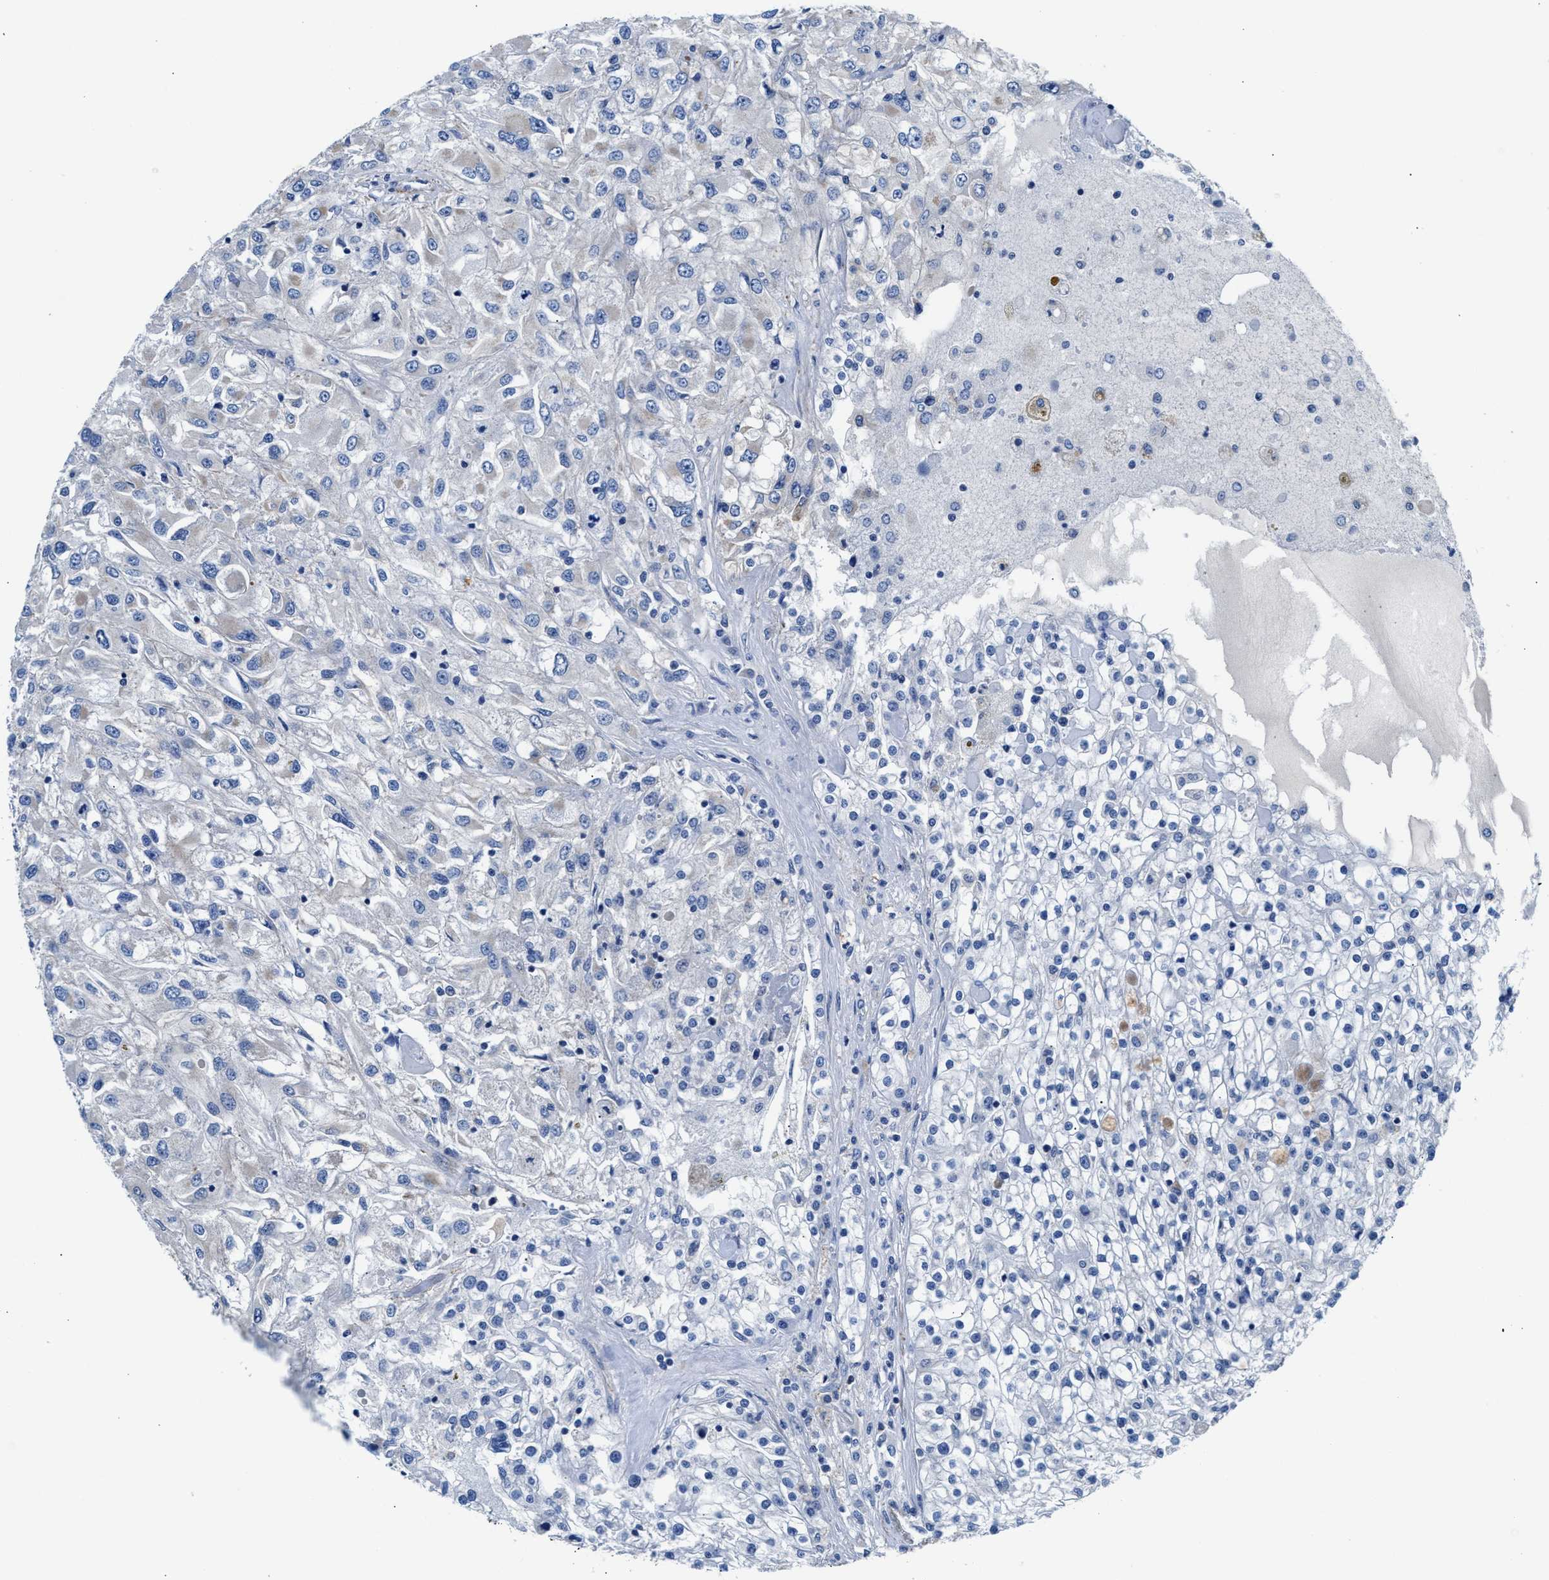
{"staining": {"intensity": "negative", "quantity": "none", "location": "none"}, "tissue": "renal cancer", "cell_type": "Tumor cells", "image_type": "cancer", "snomed": [{"axis": "morphology", "description": "Adenocarcinoma, NOS"}, {"axis": "topography", "description": "Kidney"}], "caption": "A micrograph of human renal cancer (adenocarcinoma) is negative for staining in tumor cells.", "gene": "PARG", "patient": {"sex": "female", "age": 52}}